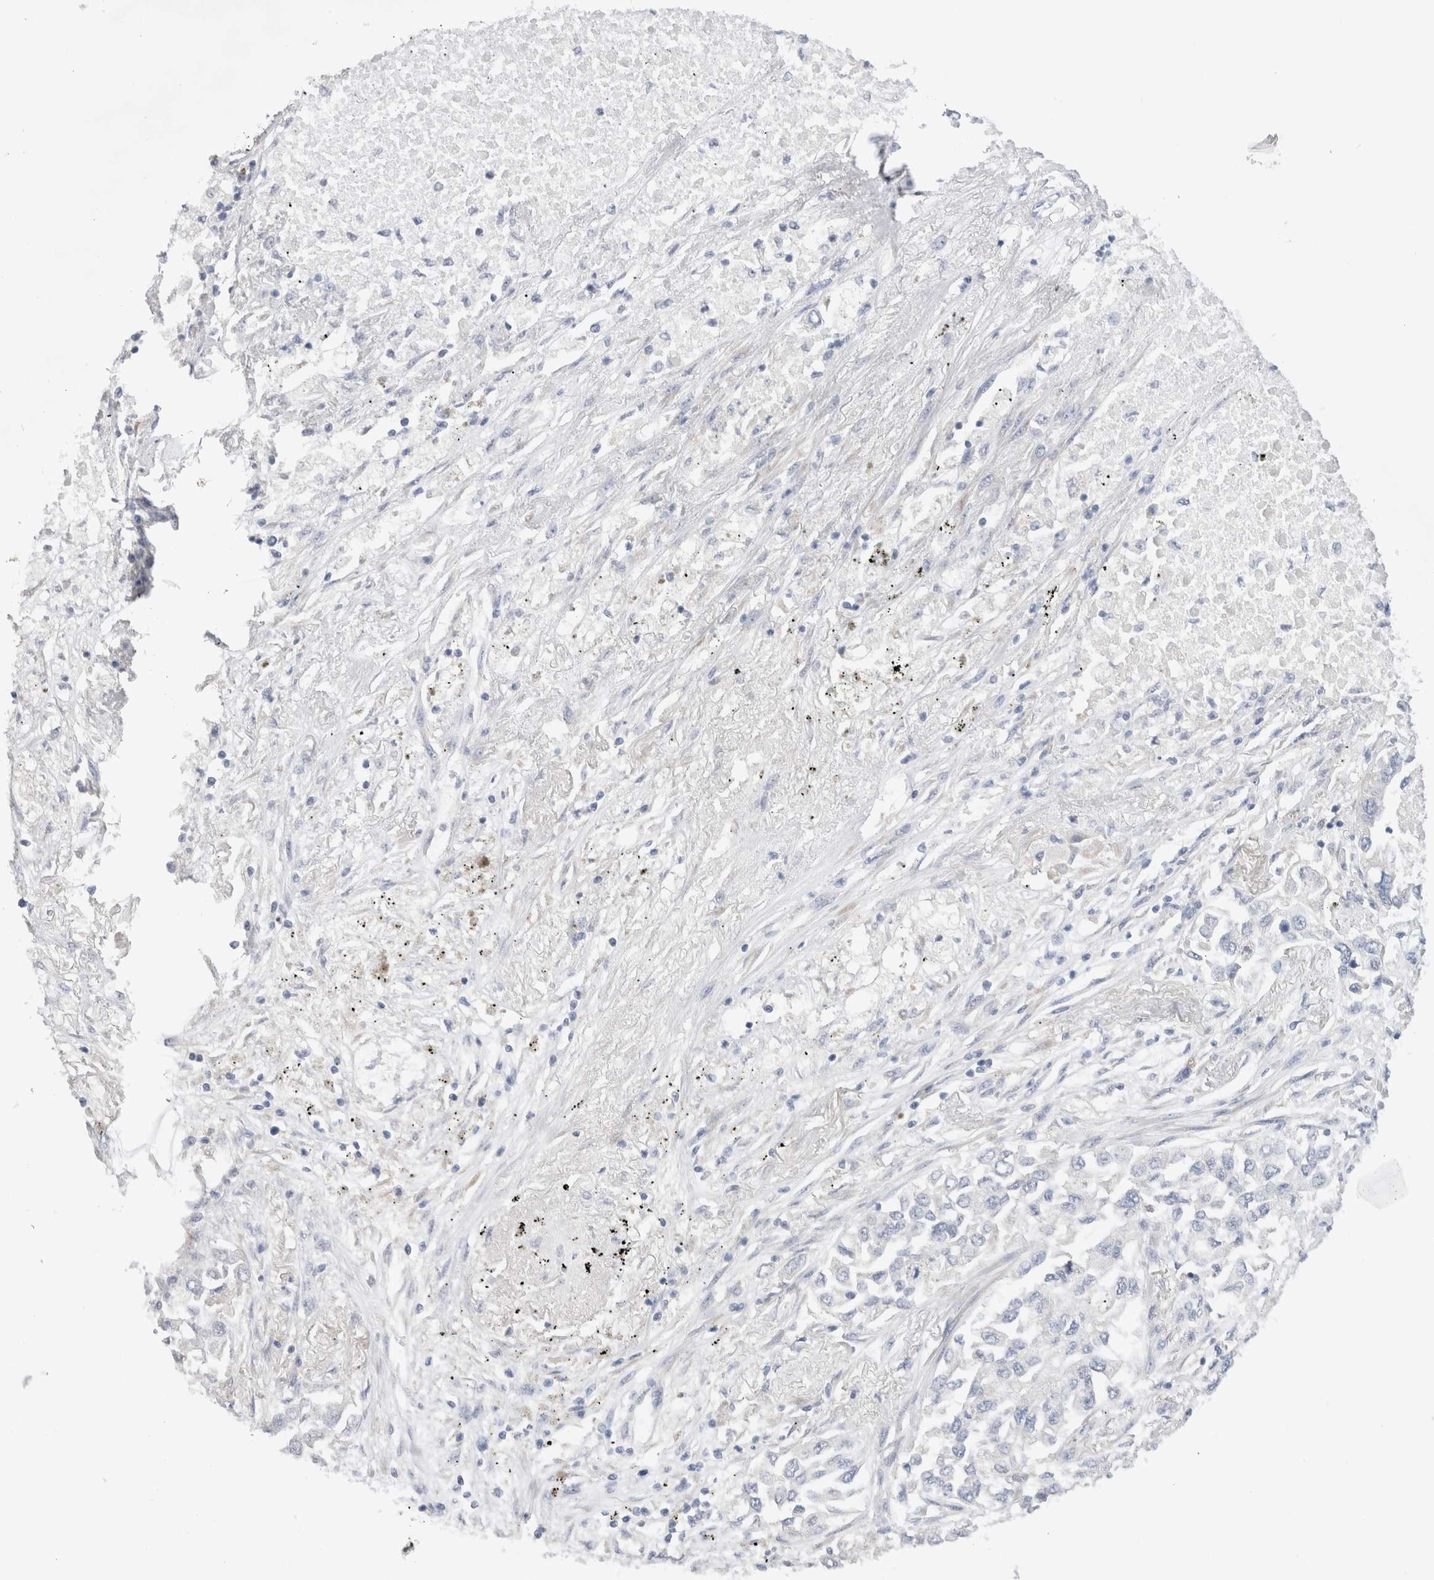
{"staining": {"intensity": "negative", "quantity": "none", "location": "none"}, "tissue": "lung cancer", "cell_type": "Tumor cells", "image_type": "cancer", "snomed": [{"axis": "morphology", "description": "Inflammation, NOS"}, {"axis": "morphology", "description": "Adenocarcinoma, NOS"}, {"axis": "topography", "description": "Lung"}], "caption": "High magnification brightfield microscopy of lung adenocarcinoma stained with DAB (3,3'-diaminobenzidine) (brown) and counterstained with hematoxylin (blue): tumor cells show no significant expression.", "gene": "RBM12B", "patient": {"sex": "male", "age": 63}}